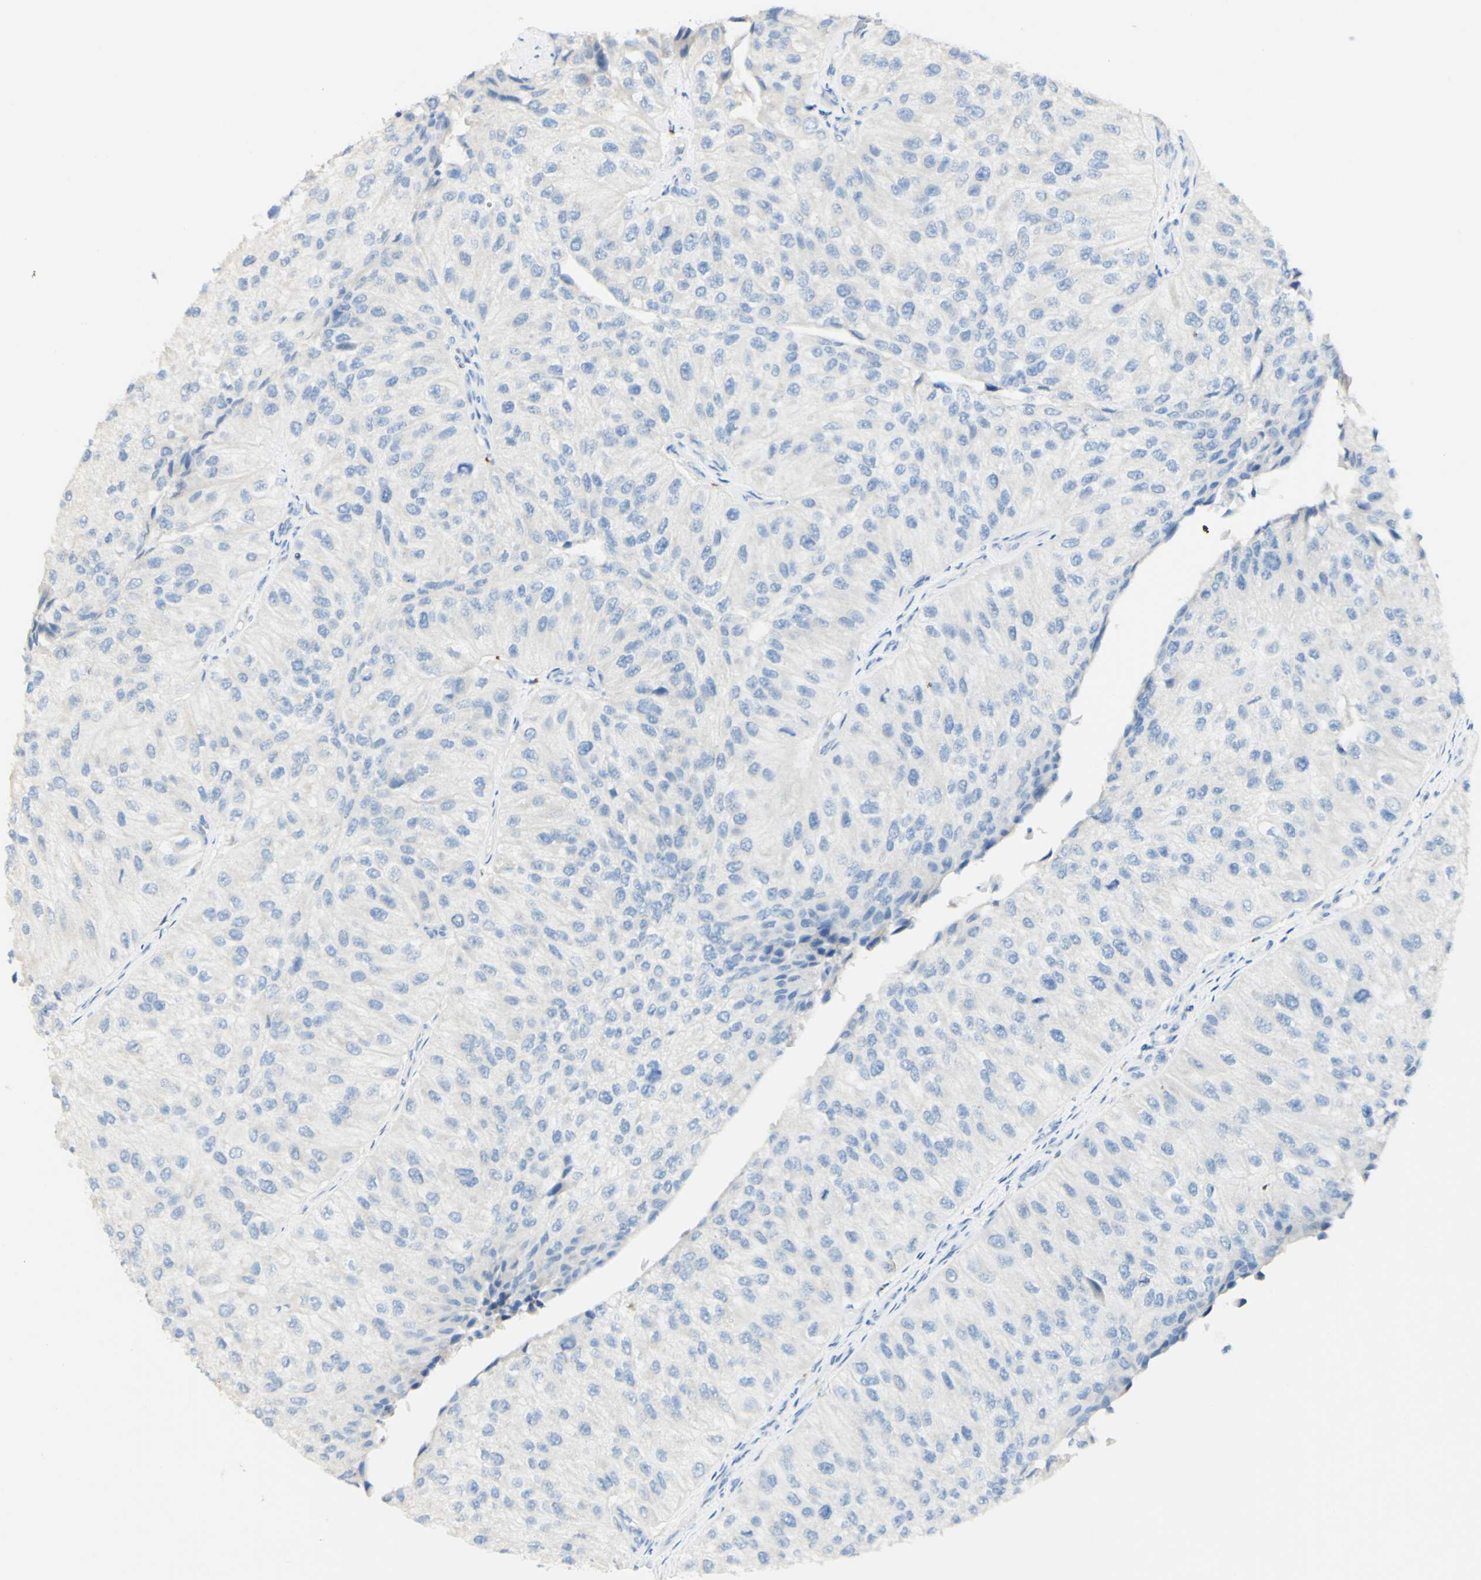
{"staining": {"intensity": "negative", "quantity": "none", "location": "none"}, "tissue": "urothelial cancer", "cell_type": "Tumor cells", "image_type": "cancer", "snomed": [{"axis": "morphology", "description": "Urothelial carcinoma, High grade"}, {"axis": "topography", "description": "Kidney"}, {"axis": "topography", "description": "Urinary bladder"}], "caption": "Micrograph shows no protein staining in tumor cells of high-grade urothelial carcinoma tissue. (Brightfield microscopy of DAB immunohistochemistry at high magnification).", "gene": "FGF4", "patient": {"sex": "male", "age": 77}}